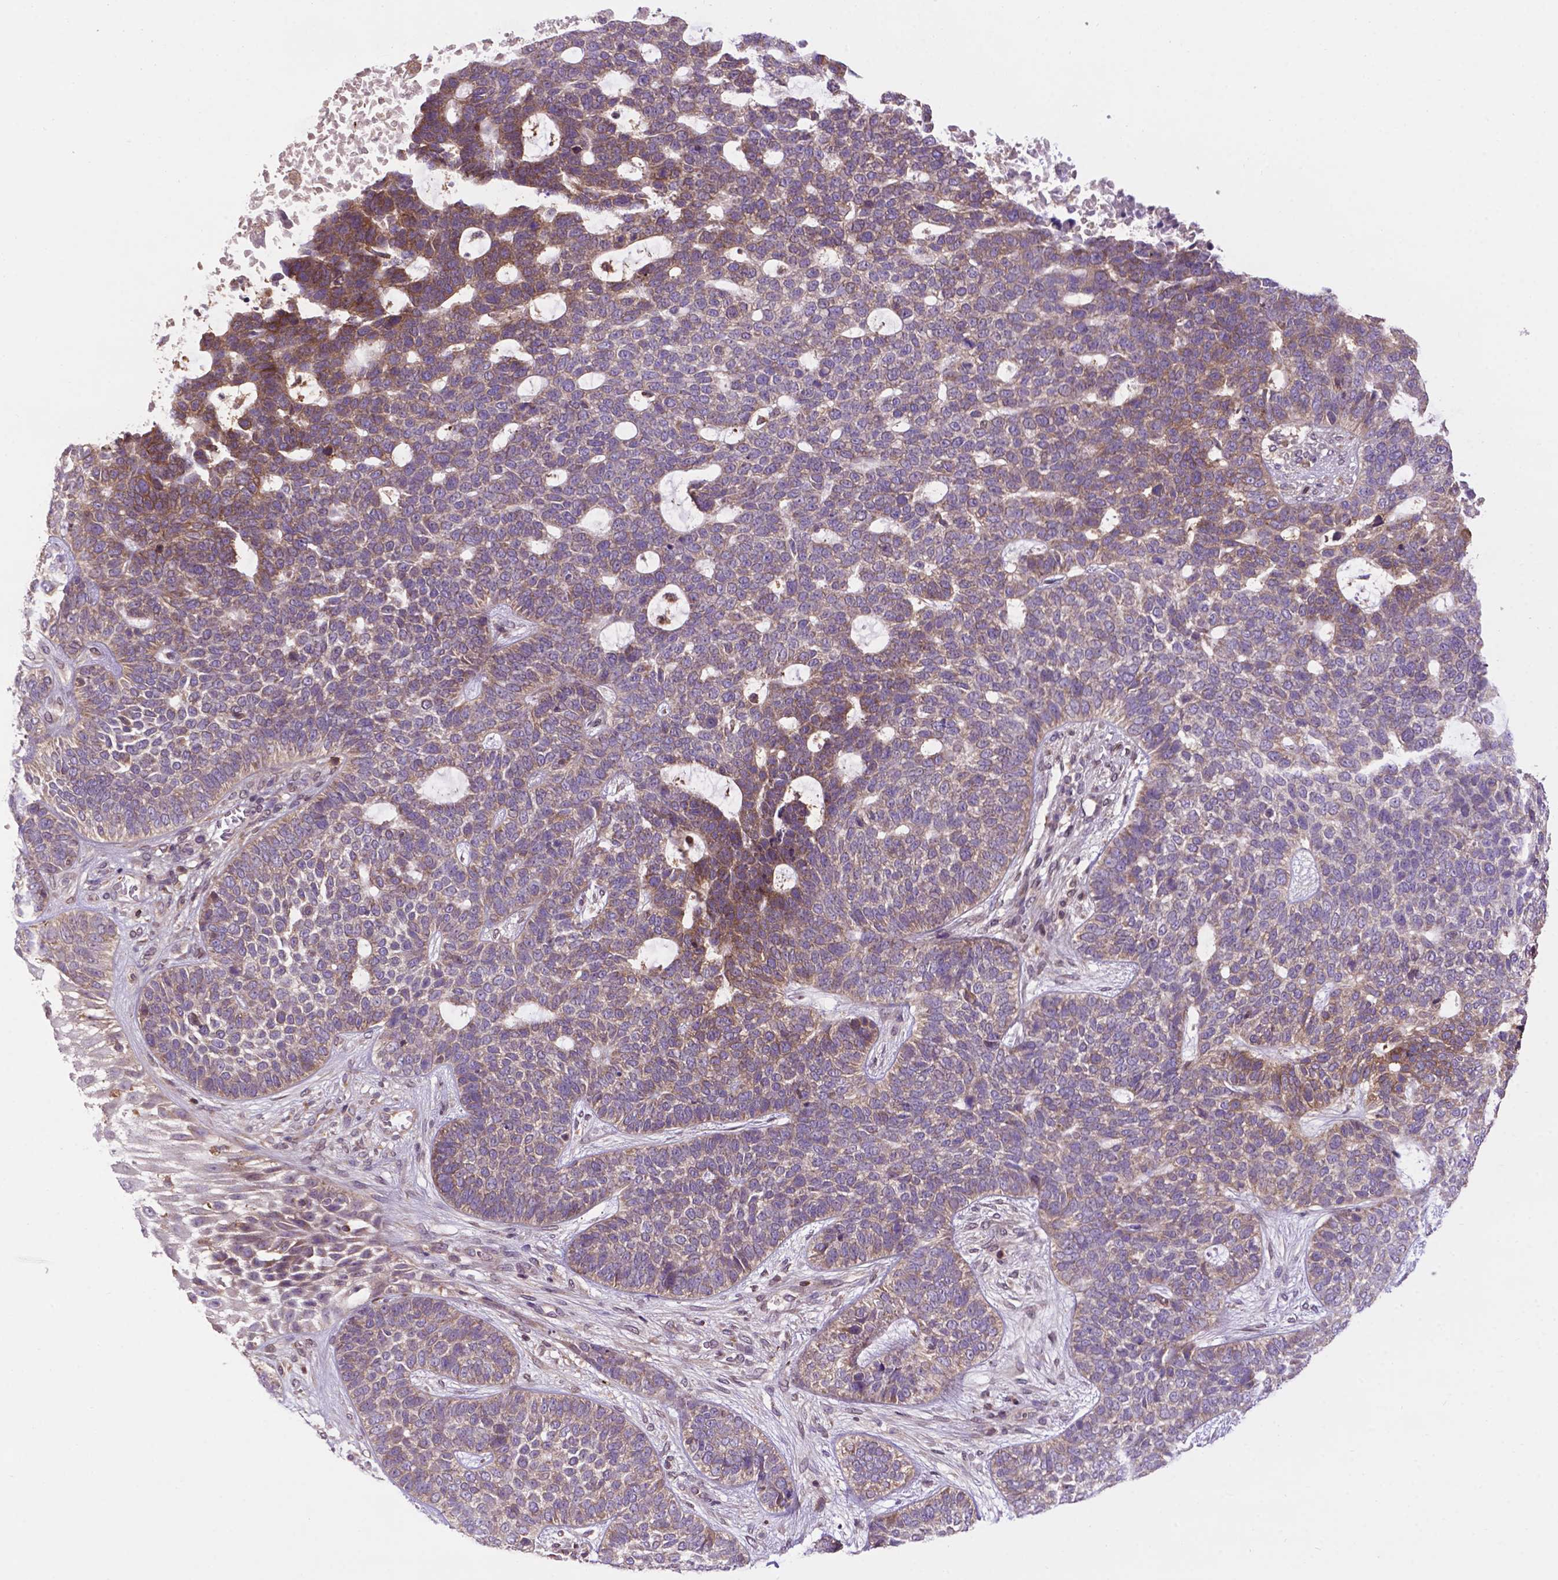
{"staining": {"intensity": "weak", "quantity": "25%-75%", "location": "cytoplasmic/membranous"}, "tissue": "skin cancer", "cell_type": "Tumor cells", "image_type": "cancer", "snomed": [{"axis": "morphology", "description": "Basal cell carcinoma"}, {"axis": "topography", "description": "Skin"}], "caption": "Tumor cells reveal low levels of weak cytoplasmic/membranous expression in about 25%-75% of cells in skin cancer (basal cell carcinoma).", "gene": "SPNS2", "patient": {"sex": "female", "age": 69}}